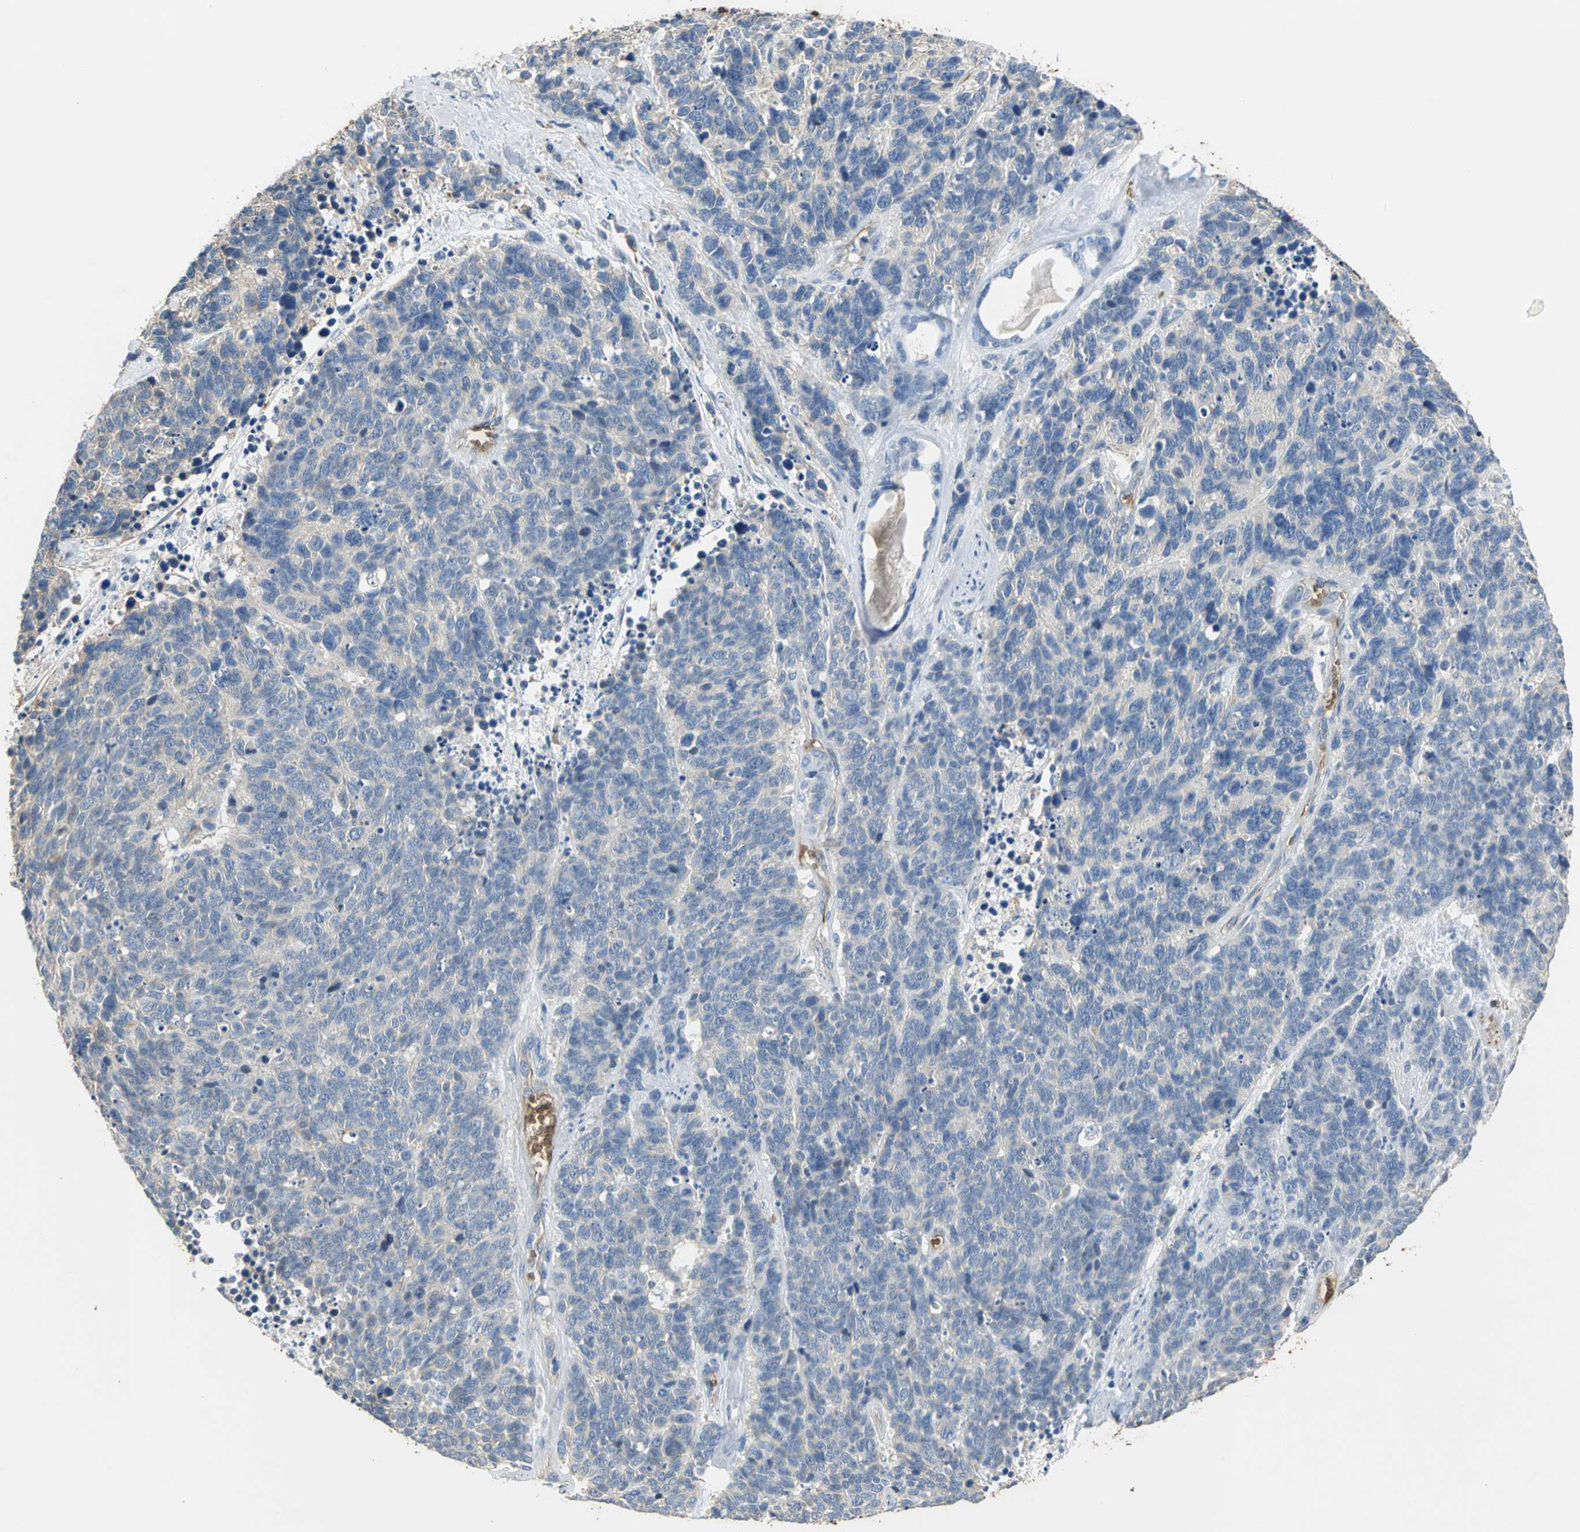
{"staining": {"intensity": "weak", "quantity": "<25%", "location": "cytoplasmic/membranous"}, "tissue": "lung cancer", "cell_type": "Tumor cells", "image_type": "cancer", "snomed": [{"axis": "morphology", "description": "Neoplasm, malignant, NOS"}, {"axis": "topography", "description": "Lung"}], "caption": "A photomicrograph of human lung cancer (neoplasm (malignant)) is negative for staining in tumor cells.", "gene": "TREM1", "patient": {"sex": "female", "age": 58}}